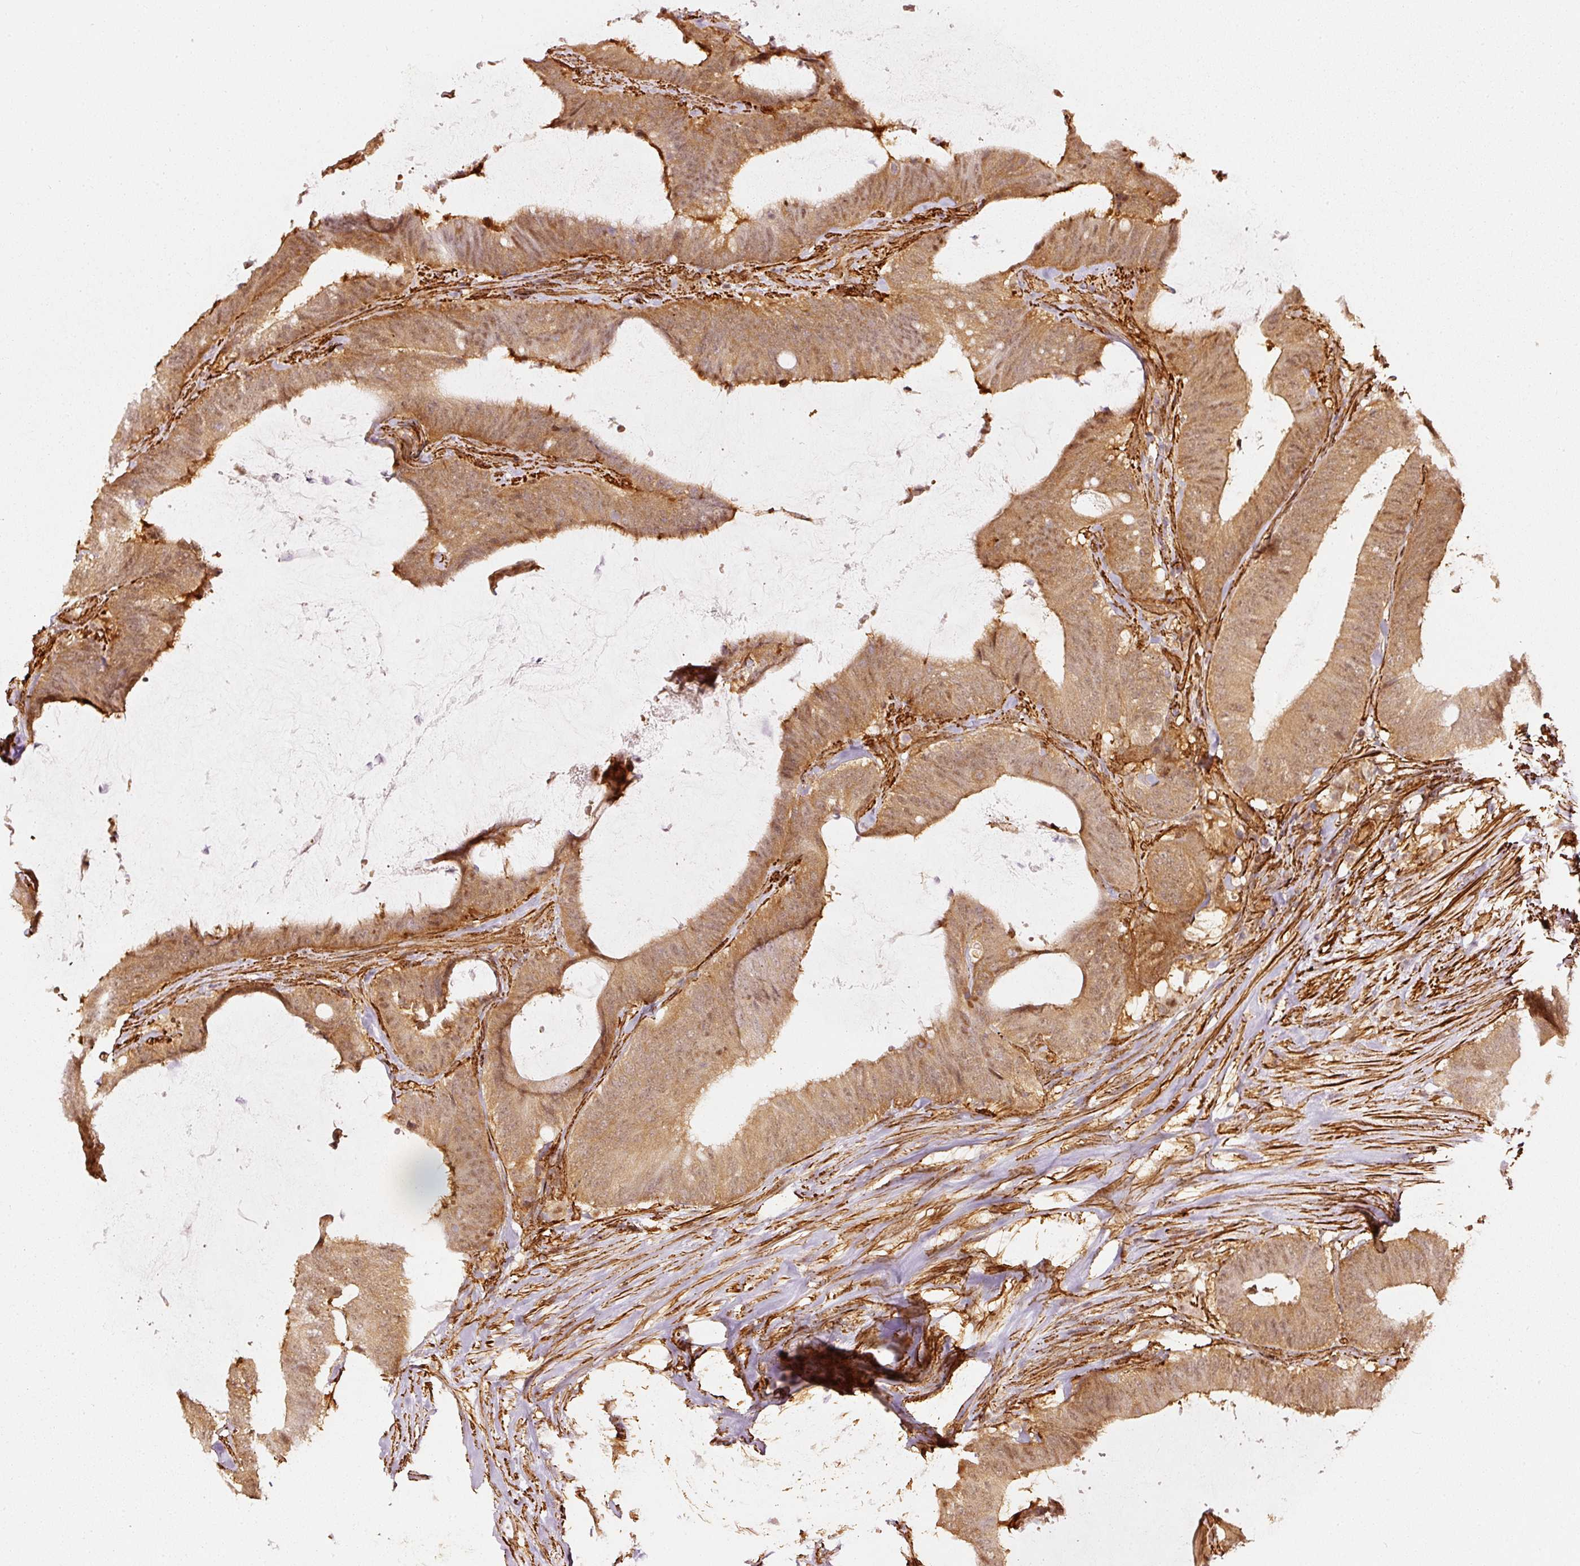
{"staining": {"intensity": "moderate", "quantity": ">75%", "location": "cytoplasmic/membranous,nuclear"}, "tissue": "colorectal cancer", "cell_type": "Tumor cells", "image_type": "cancer", "snomed": [{"axis": "morphology", "description": "Adenocarcinoma, NOS"}, {"axis": "topography", "description": "Colon"}], "caption": "Tumor cells display moderate cytoplasmic/membranous and nuclear positivity in about >75% of cells in adenocarcinoma (colorectal). Nuclei are stained in blue.", "gene": "PSMD1", "patient": {"sex": "female", "age": 43}}